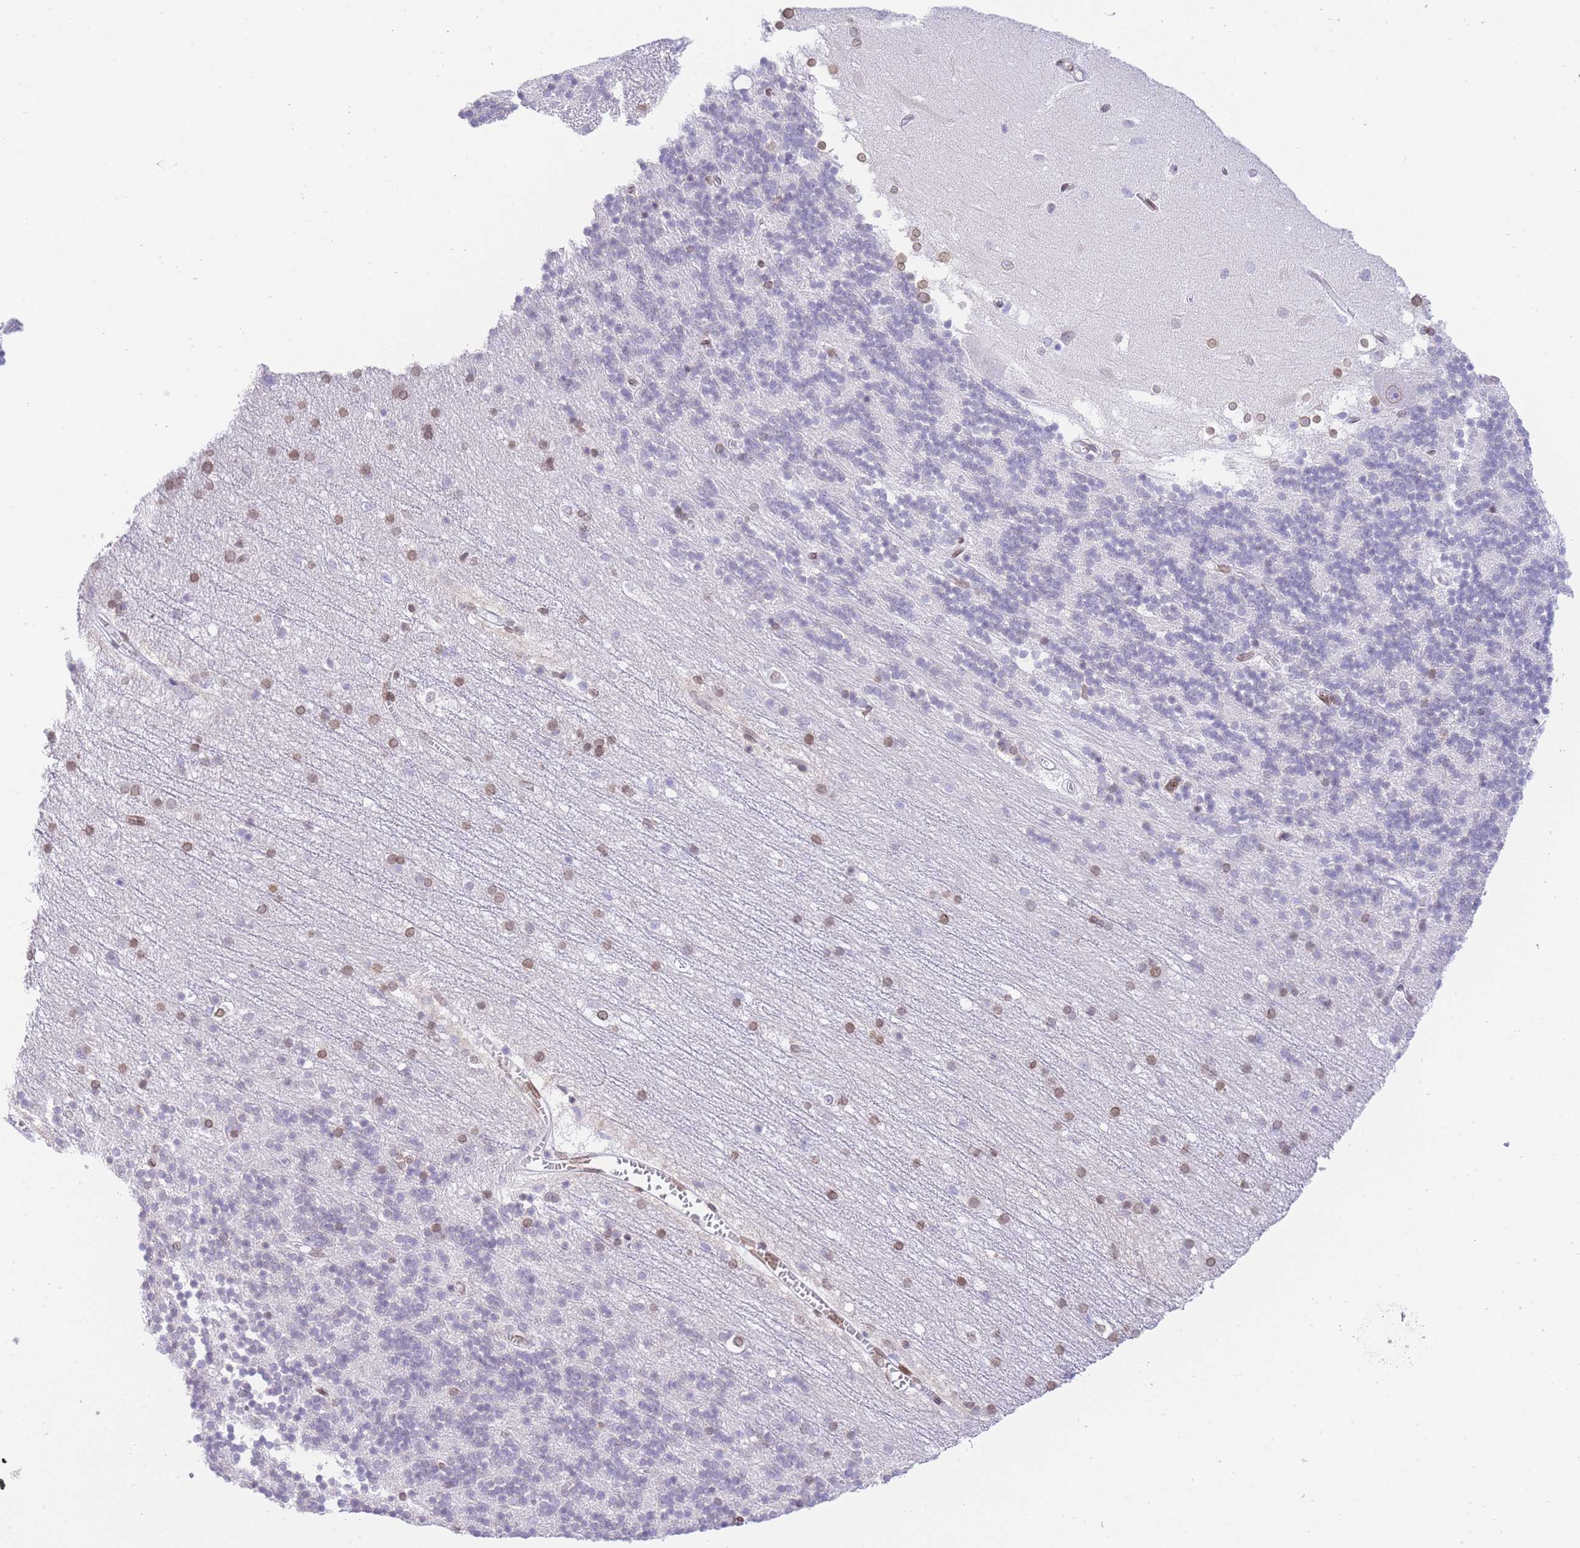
{"staining": {"intensity": "moderate", "quantity": "<25%", "location": "nuclear"}, "tissue": "cerebellum", "cell_type": "Cells in granular layer", "image_type": "normal", "snomed": [{"axis": "morphology", "description": "Normal tissue, NOS"}, {"axis": "topography", "description": "Cerebellum"}], "caption": "Protein analysis of normal cerebellum displays moderate nuclear expression in approximately <25% of cells in granular layer.", "gene": "OR10AD1", "patient": {"sex": "male", "age": 54}}